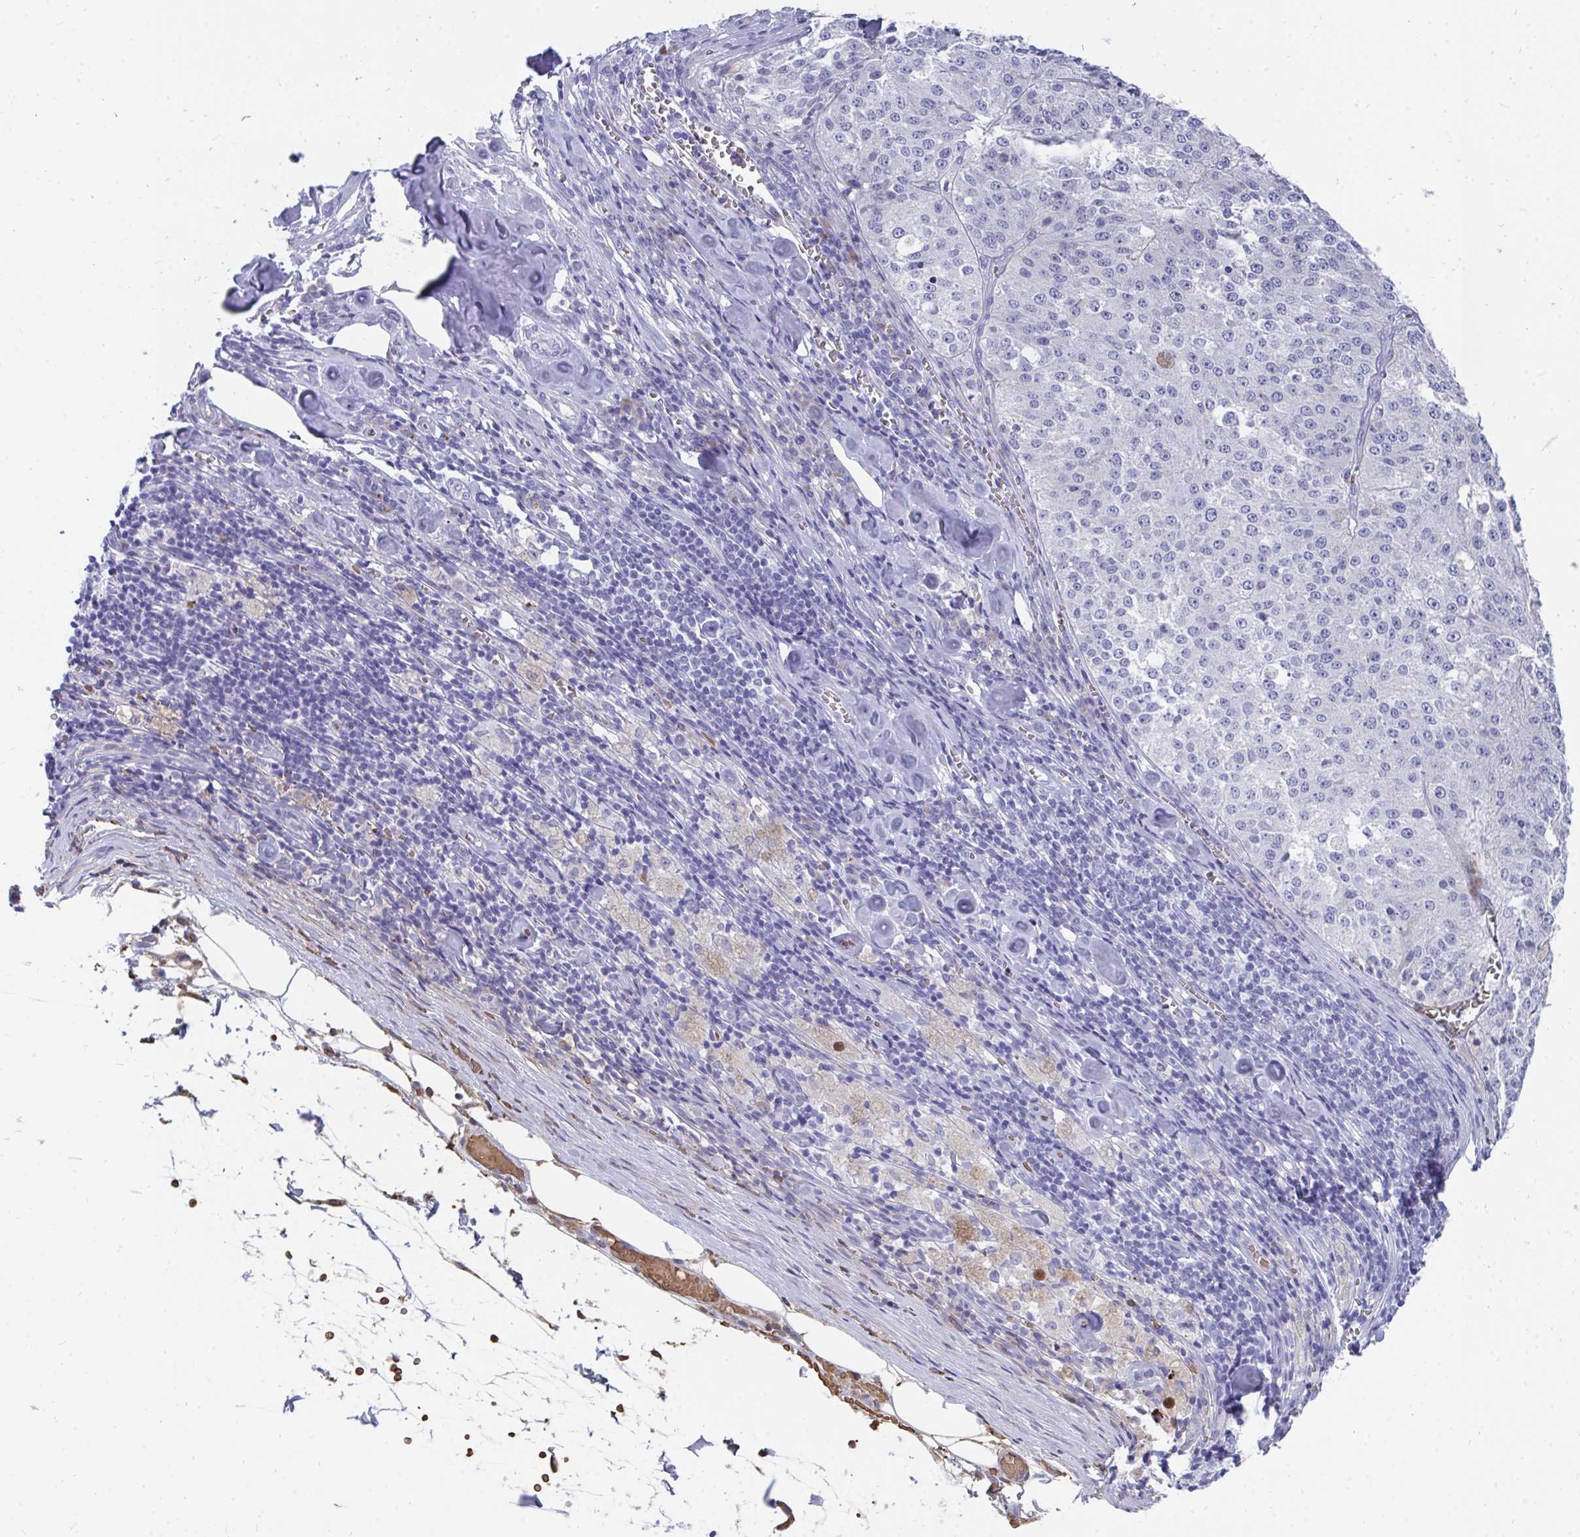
{"staining": {"intensity": "negative", "quantity": "none", "location": "none"}, "tissue": "melanoma", "cell_type": "Tumor cells", "image_type": "cancer", "snomed": [{"axis": "morphology", "description": "Malignant melanoma, Metastatic site"}, {"axis": "topography", "description": "Lymph node"}], "caption": "Immunohistochemical staining of melanoma demonstrates no significant expression in tumor cells.", "gene": "MROH2B", "patient": {"sex": "female", "age": 64}}